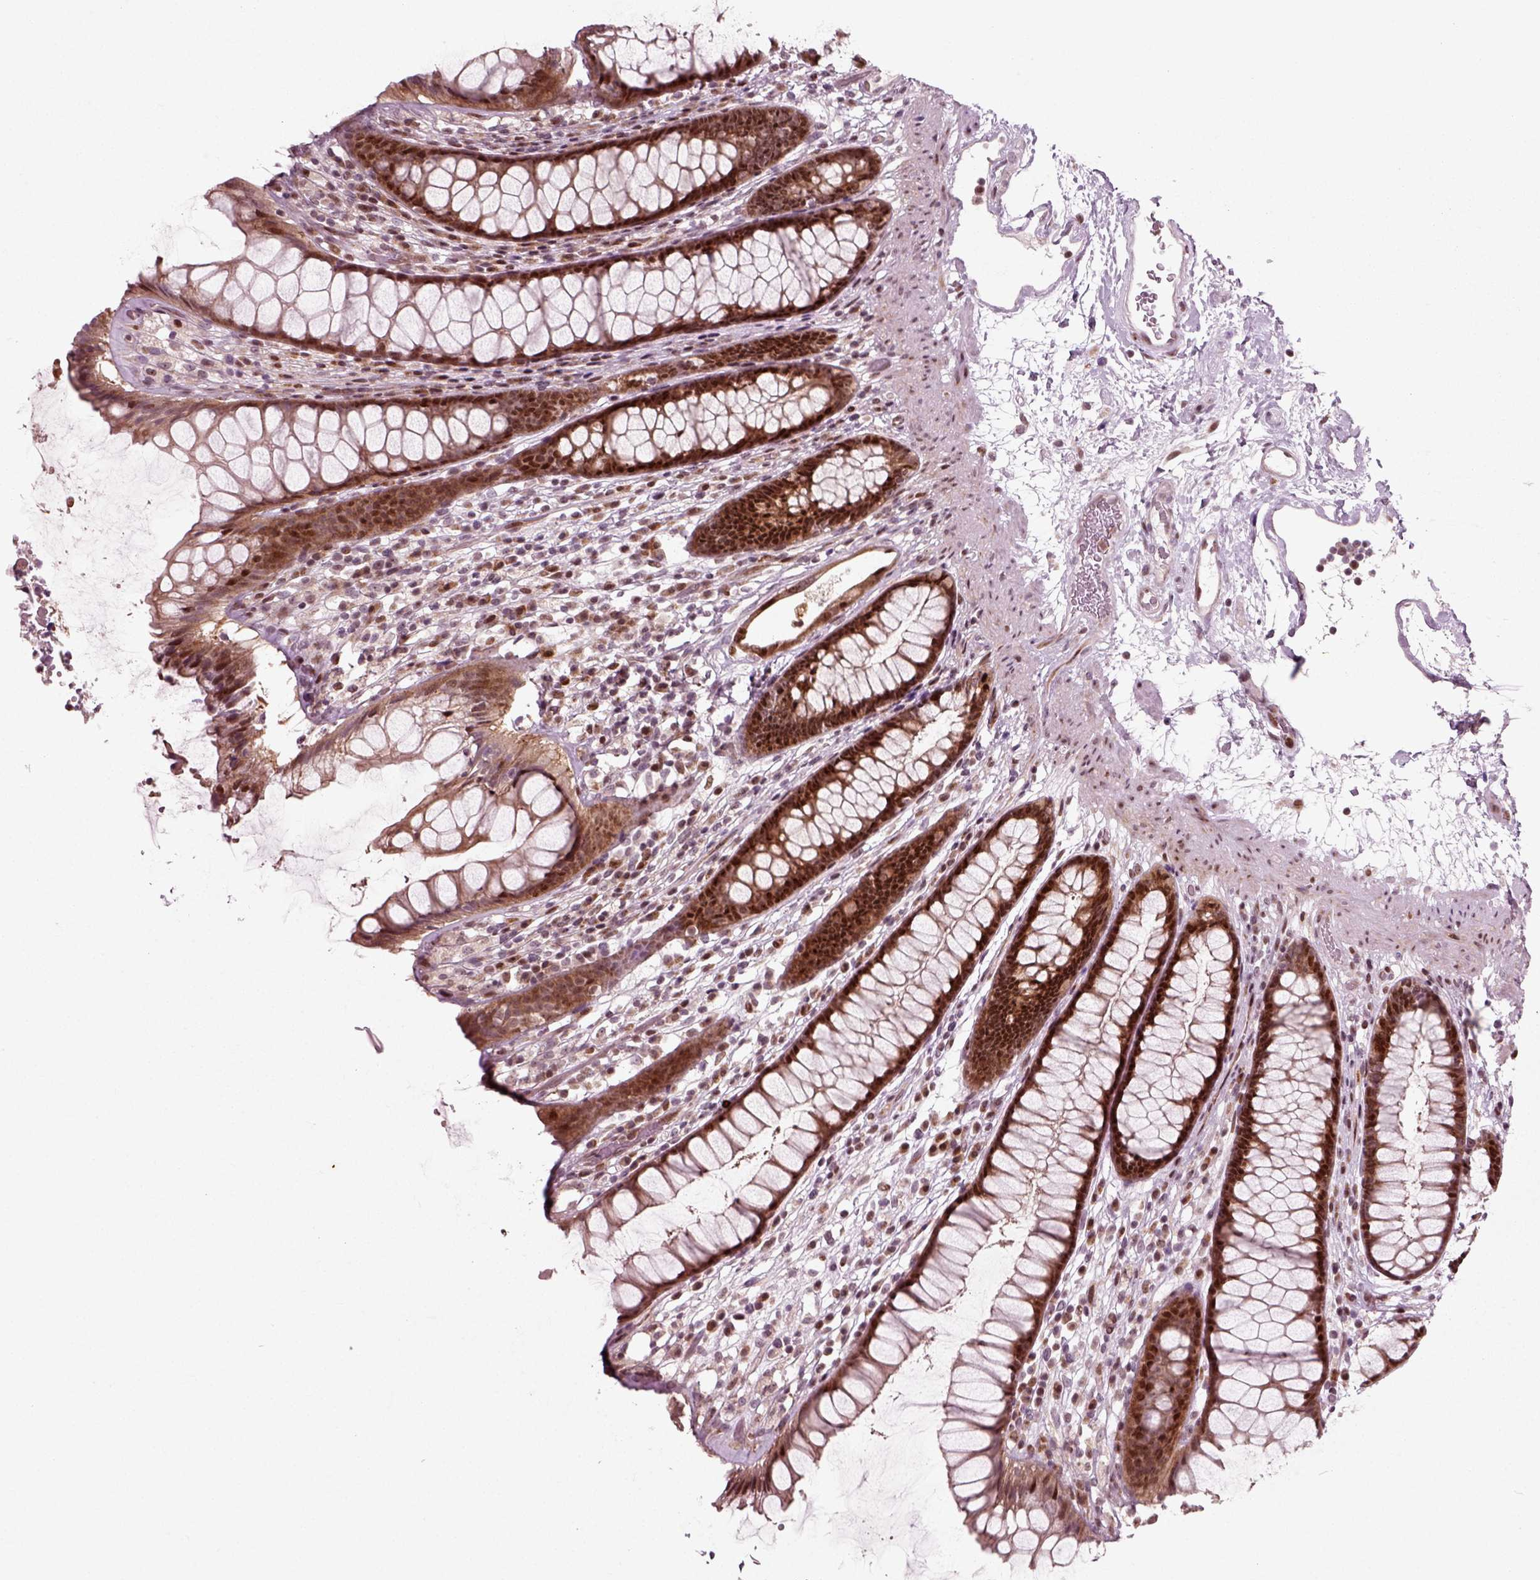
{"staining": {"intensity": "strong", "quantity": ">75%", "location": "cytoplasmic/membranous,nuclear"}, "tissue": "rectum", "cell_type": "Glandular cells", "image_type": "normal", "snomed": [{"axis": "morphology", "description": "Normal tissue, NOS"}, {"axis": "topography", "description": "Rectum"}], "caption": "Immunohistochemical staining of benign rectum demonstrates high levels of strong cytoplasmic/membranous,nuclear staining in approximately >75% of glandular cells. The staining was performed using DAB (3,3'-diaminobenzidine), with brown indicating positive protein expression. Nuclei are stained blue with hematoxylin.", "gene": "CDC14A", "patient": {"sex": "male", "age": 72}}